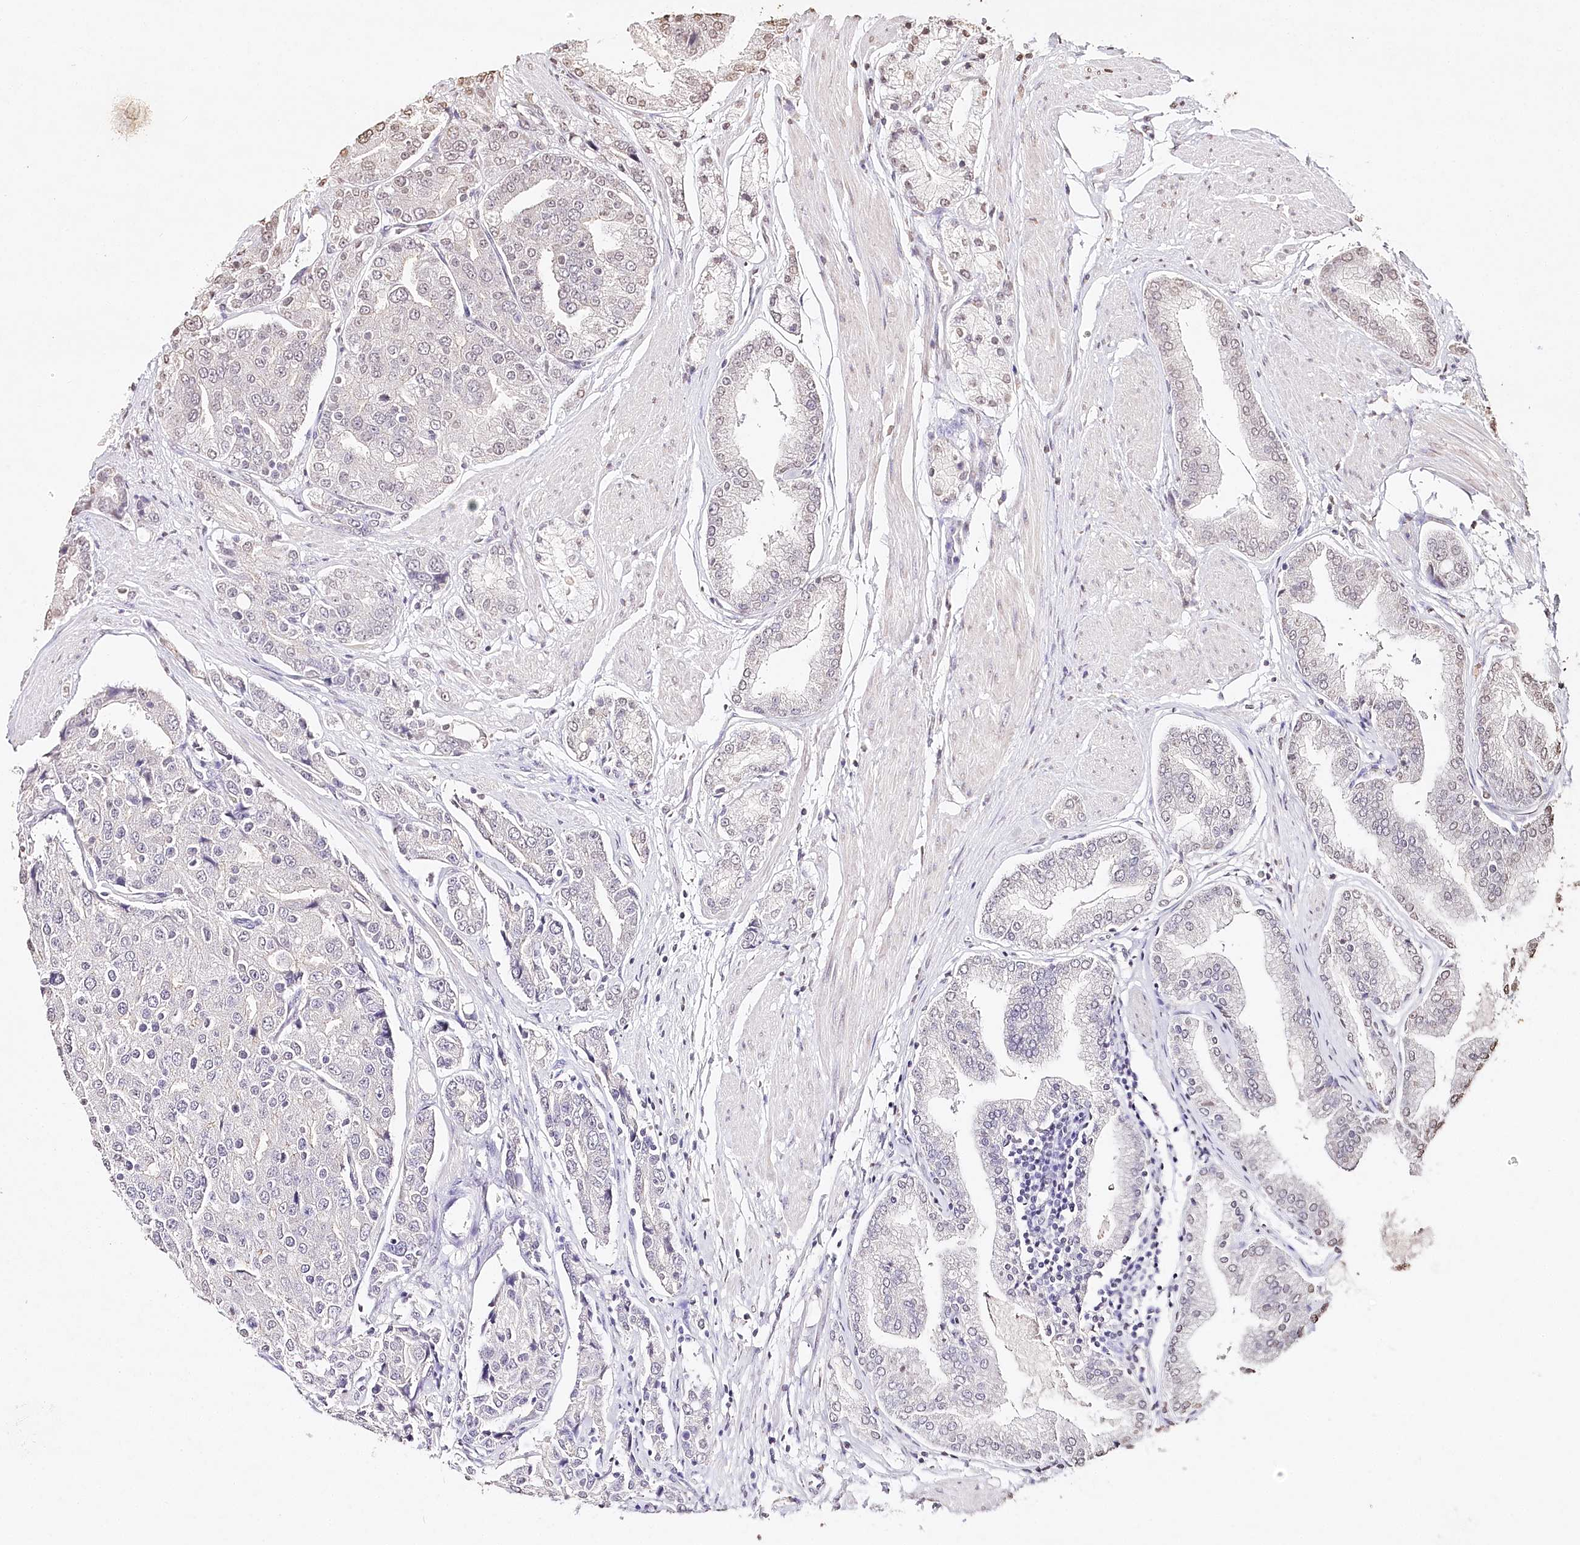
{"staining": {"intensity": "negative", "quantity": "none", "location": "none"}, "tissue": "prostate cancer", "cell_type": "Tumor cells", "image_type": "cancer", "snomed": [{"axis": "morphology", "description": "Adenocarcinoma, High grade"}, {"axis": "topography", "description": "Prostate"}], "caption": "Immunohistochemical staining of human high-grade adenocarcinoma (prostate) demonstrates no significant expression in tumor cells.", "gene": "DMXL1", "patient": {"sex": "male", "age": 50}}